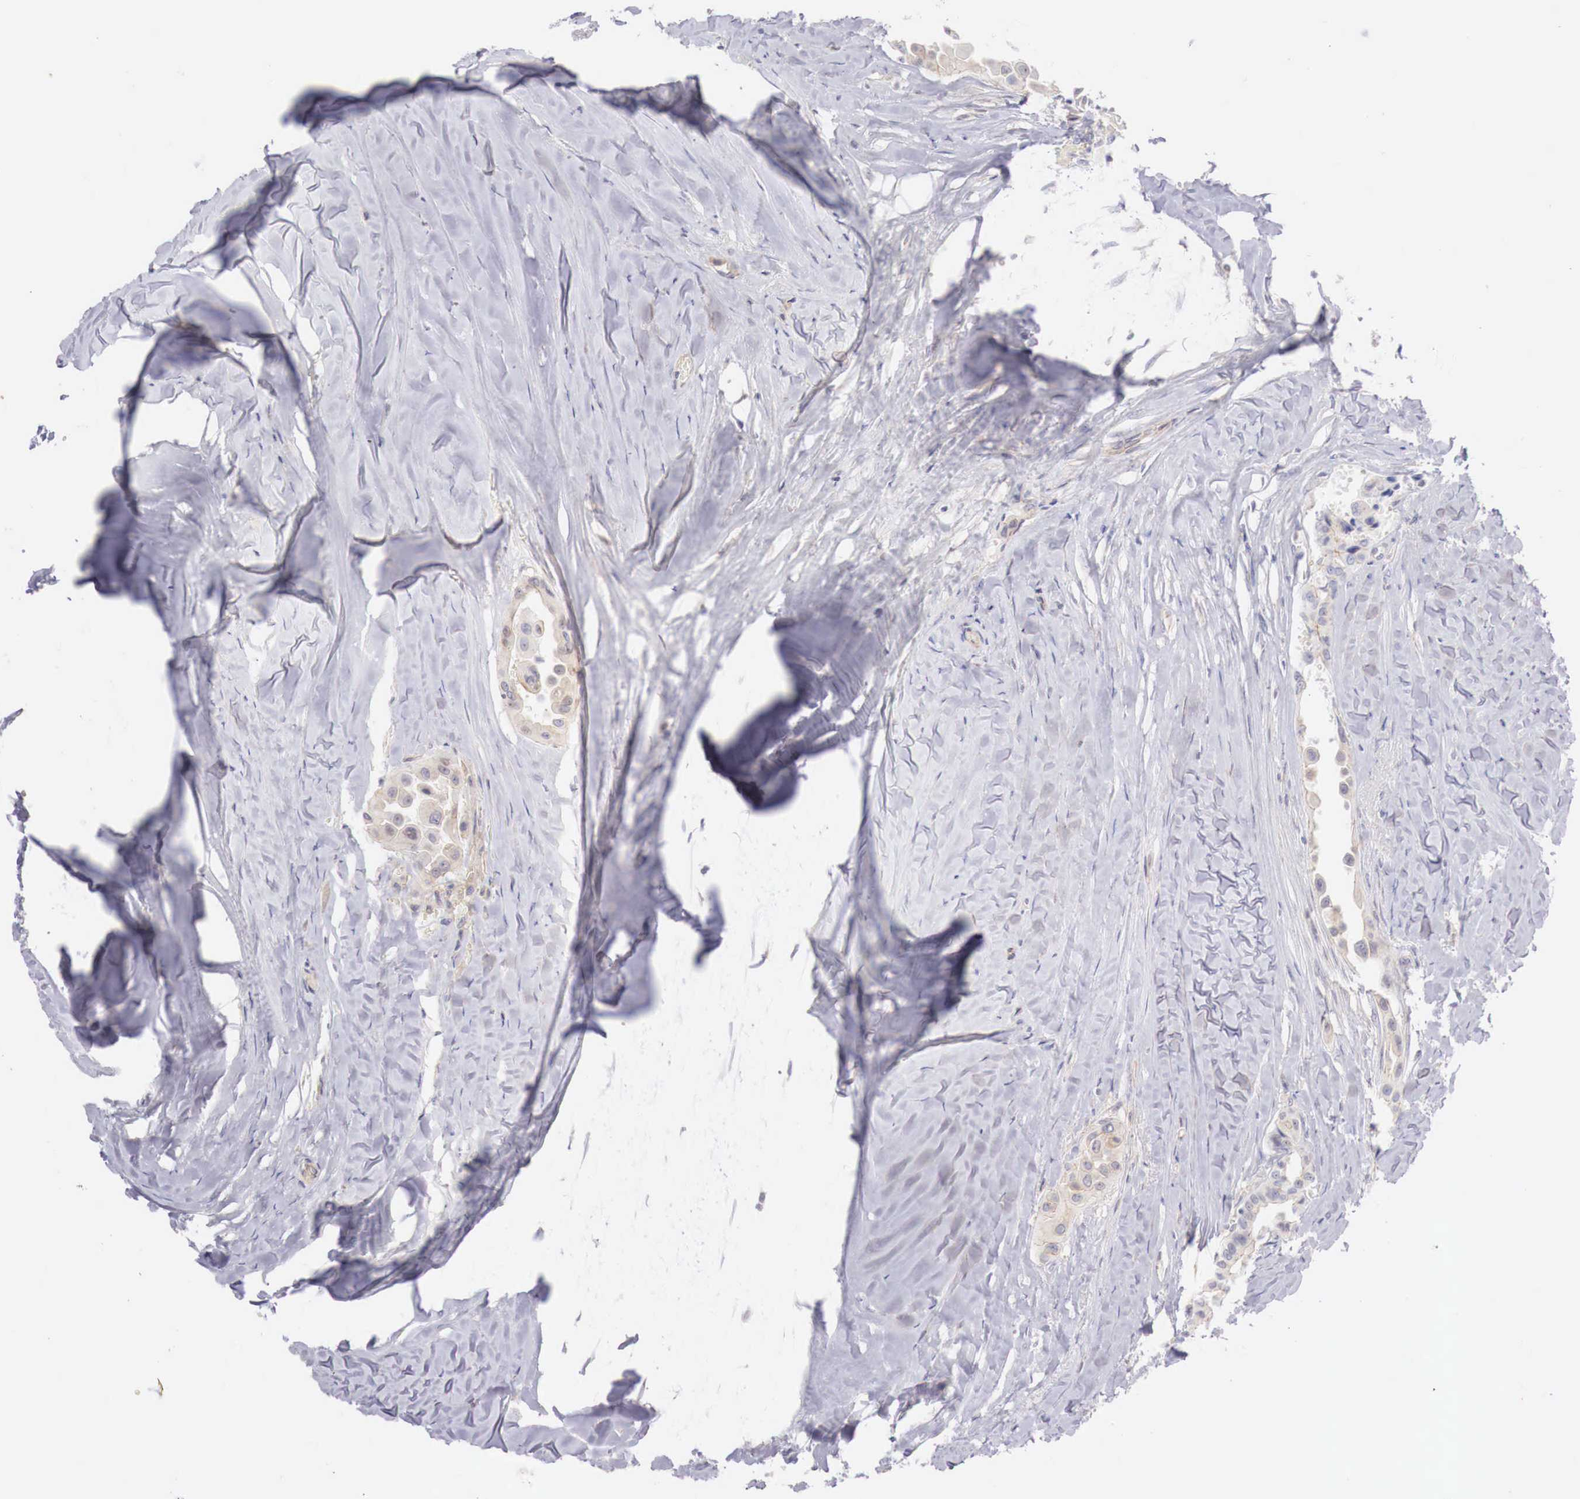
{"staining": {"intensity": "negative", "quantity": "none", "location": "none"}, "tissue": "thyroid cancer", "cell_type": "Tumor cells", "image_type": "cancer", "snomed": [{"axis": "morphology", "description": "Papillary adenocarcinoma, NOS"}, {"axis": "topography", "description": "Thyroid gland"}], "caption": "The IHC image has no significant expression in tumor cells of papillary adenocarcinoma (thyroid) tissue. Brightfield microscopy of immunohistochemistry stained with DAB (3,3'-diaminobenzidine) (brown) and hematoxylin (blue), captured at high magnification.", "gene": "TRIM13", "patient": {"sex": "male", "age": 87}}